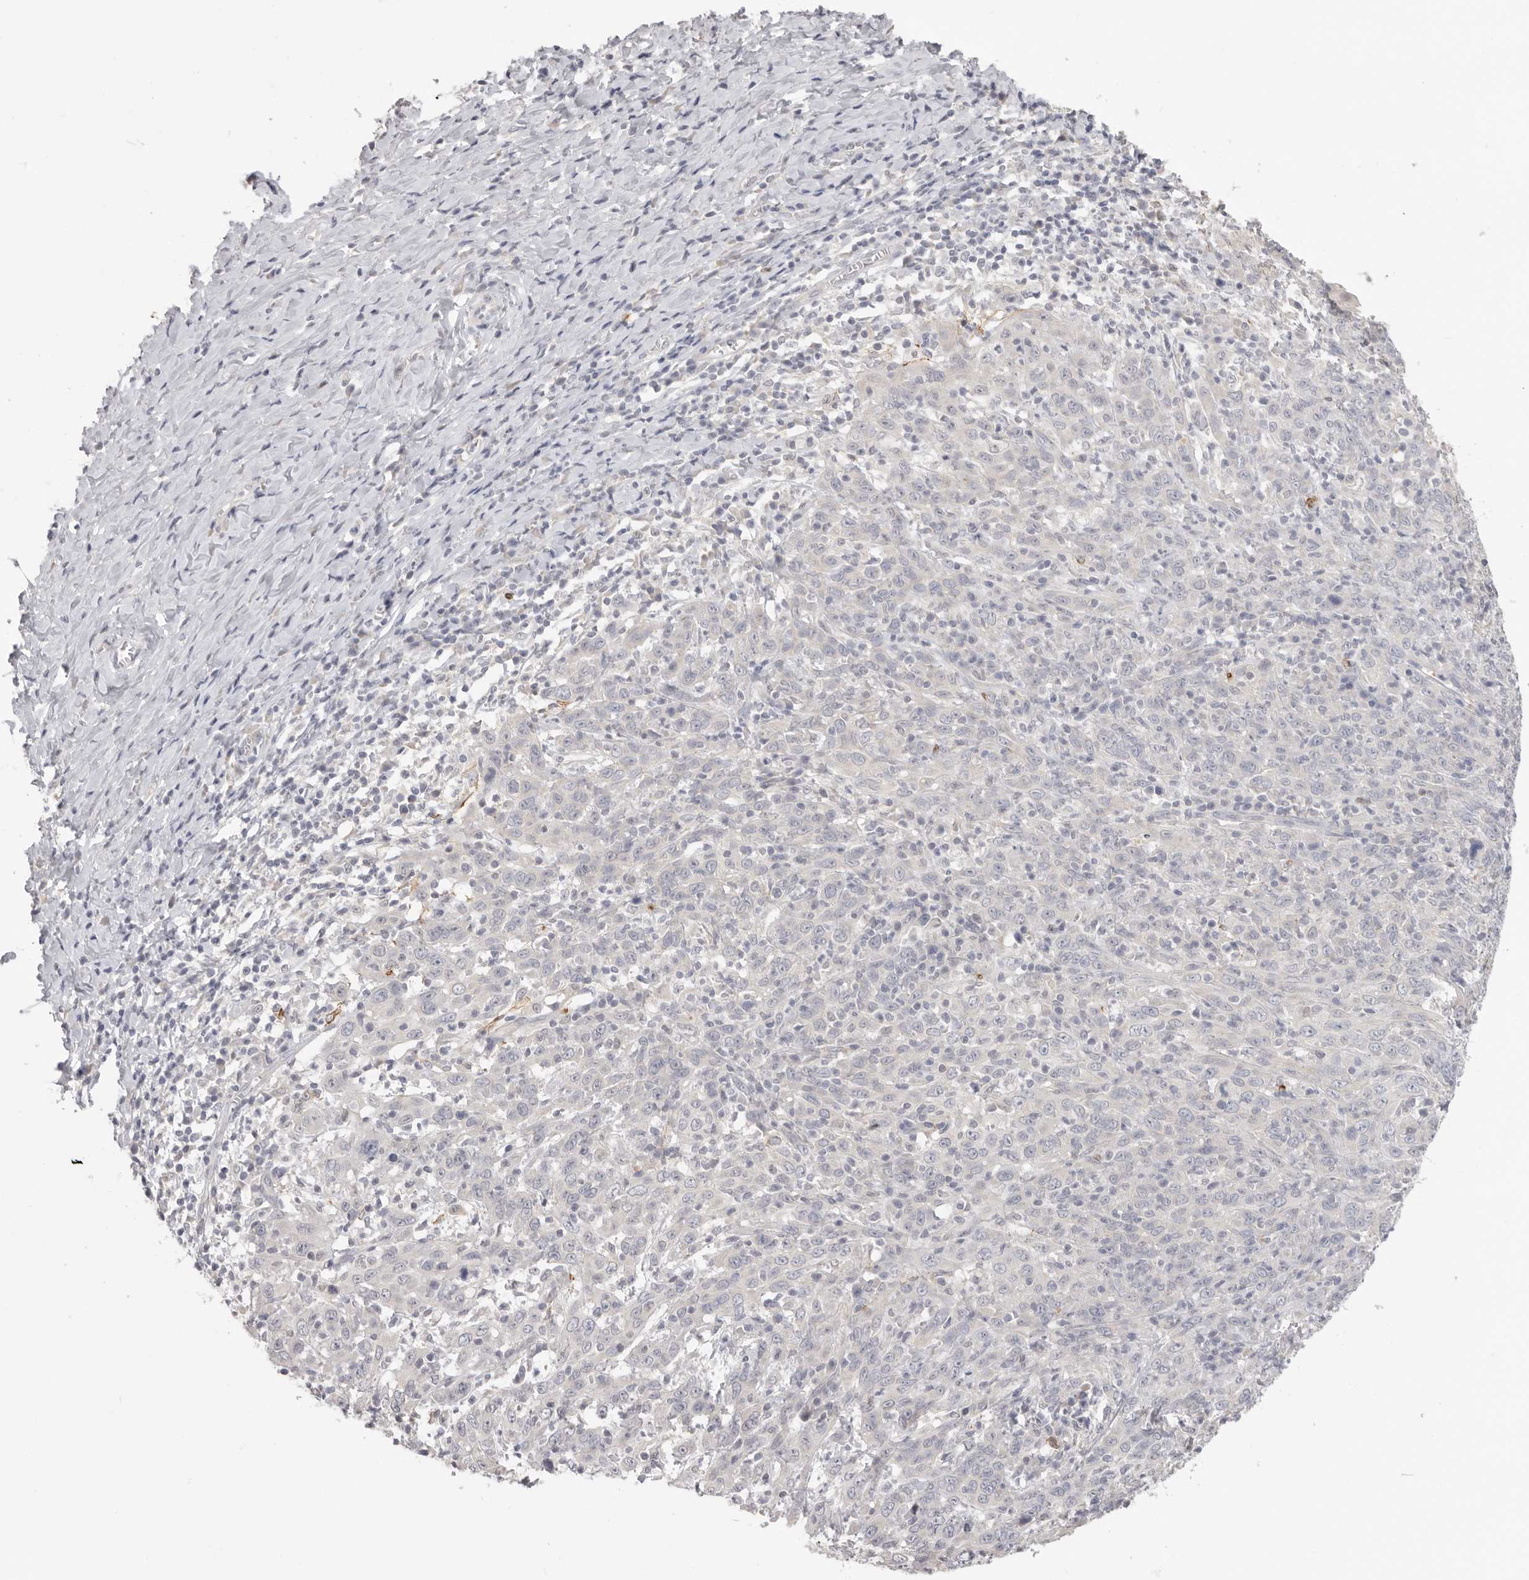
{"staining": {"intensity": "negative", "quantity": "none", "location": "none"}, "tissue": "cervical cancer", "cell_type": "Tumor cells", "image_type": "cancer", "snomed": [{"axis": "morphology", "description": "Squamous cell carcinoma, NOS"}, {"axis": "topography", "description": "Cervix"}], "caption": "Human cervical squamous cell carcinoma stained for a protein using immunohistochemistry (IHC) reveals no staining in tumor cells.", "gene": "XIRP1", "patient": {"sex": "female", "age": 46}}